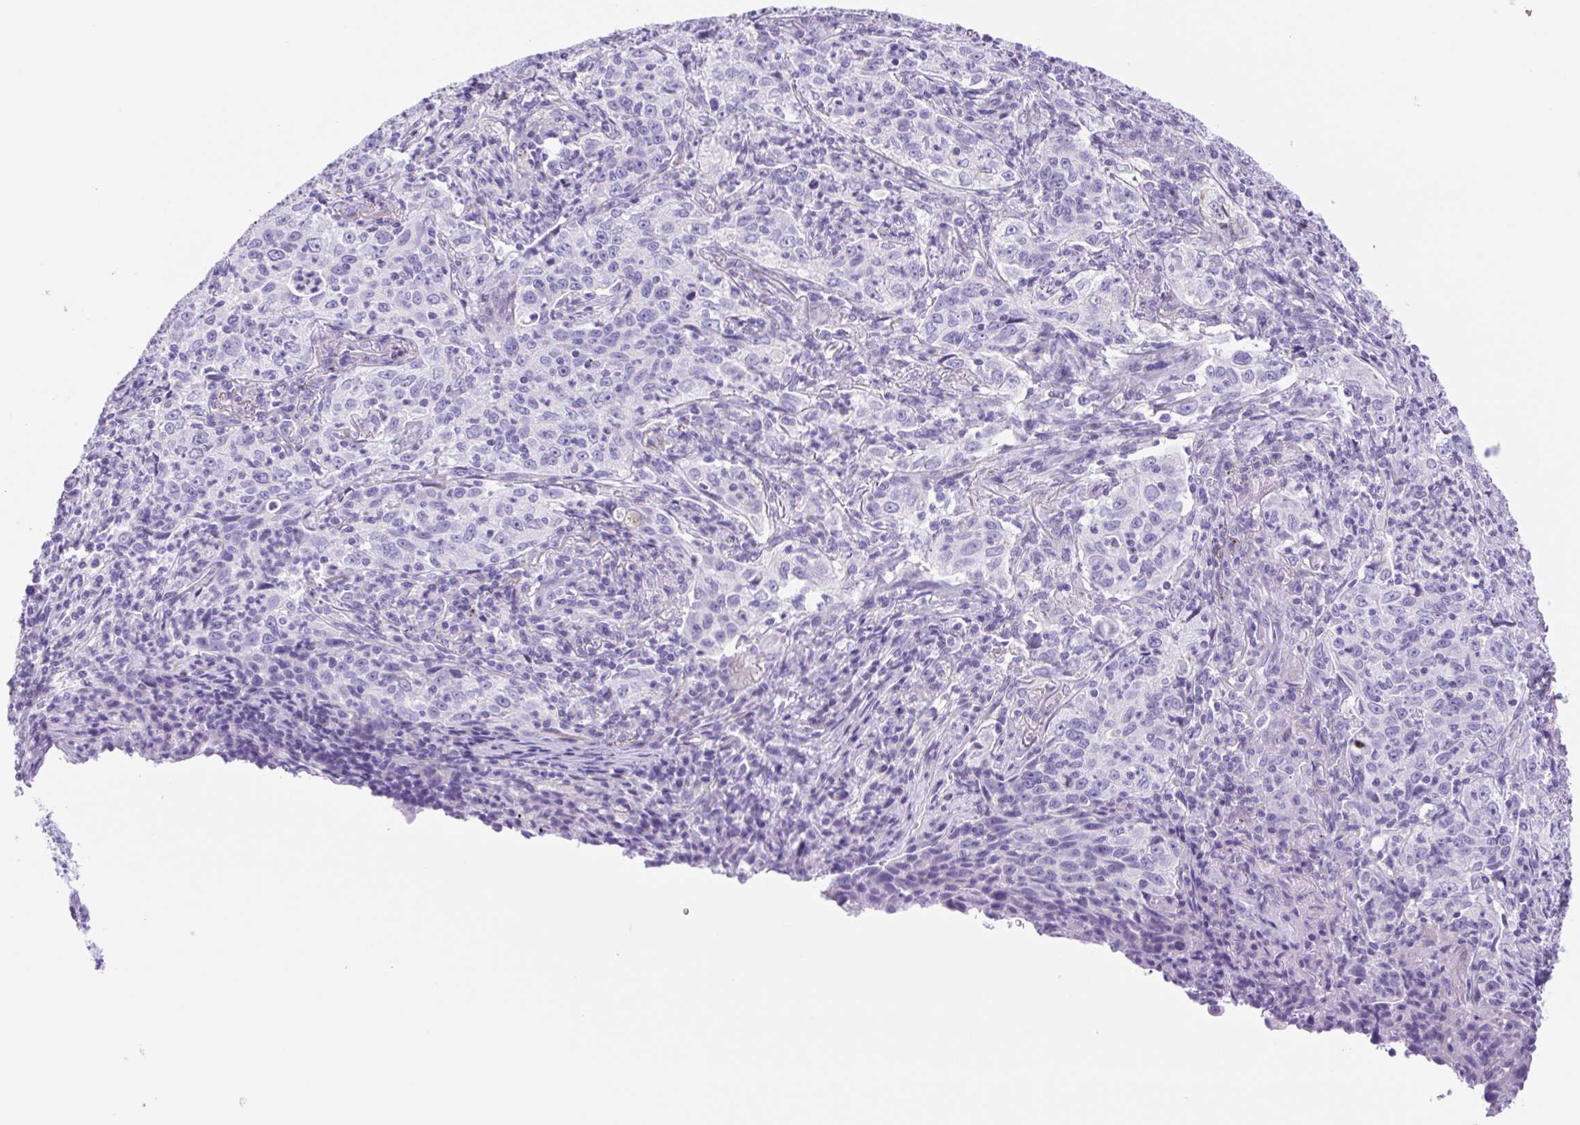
{"staining": {"intensity": "negative", "quantity": "none", "location": "none"}, "tissue": "lung cancer", "cell_type": "Tumor cells", "image_type": "cancer", "snomed": [{"axis": "morphology", "description": "Squamous cell carcinoma, NOS"}, {"axis": "topography", "description": "Lung"}], "caption": "Human lung cancer stained for a protein using immunohistochemistry shows no positivity in tumor cells.", "gene": "CDSN", "patient": {"sex": "male", "age": 71}}